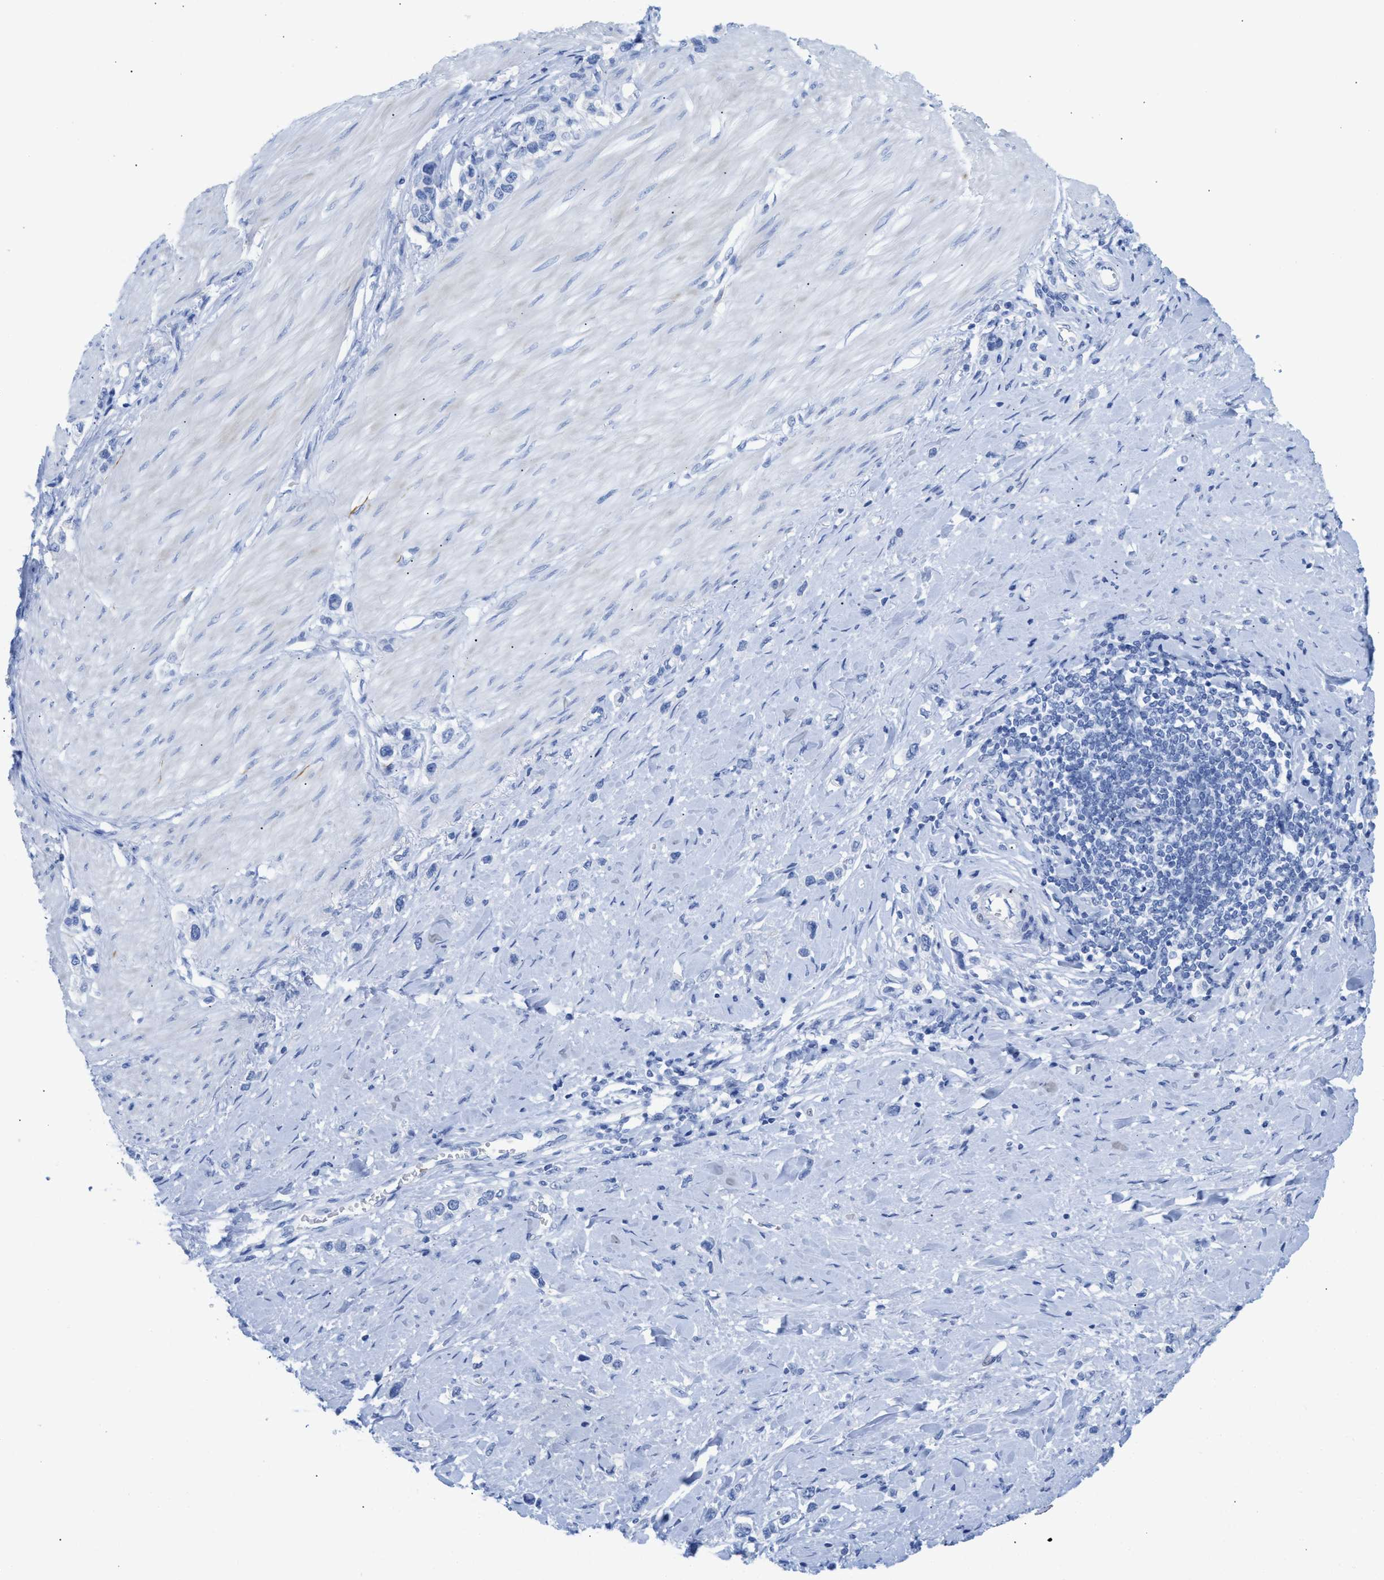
{"staining": {"intensity": "negative", "quantity": "none", "location": "none"}, "tissue": "stomach cancer", "cell_type": "Tumor cells", "image_type": "cancer", "snomed": [{"axis": "morphology", "description": "Adenocarcinoma, NOS"}, {"axis": "topography", "description": "Stomach"}], "caption": "Human stomach adenocarcinoma stained for a protein using IHC exhibits no expression in tumor cells.", "gene": "ANKFN1", "patient": {"sex": "female", "age": 65}}